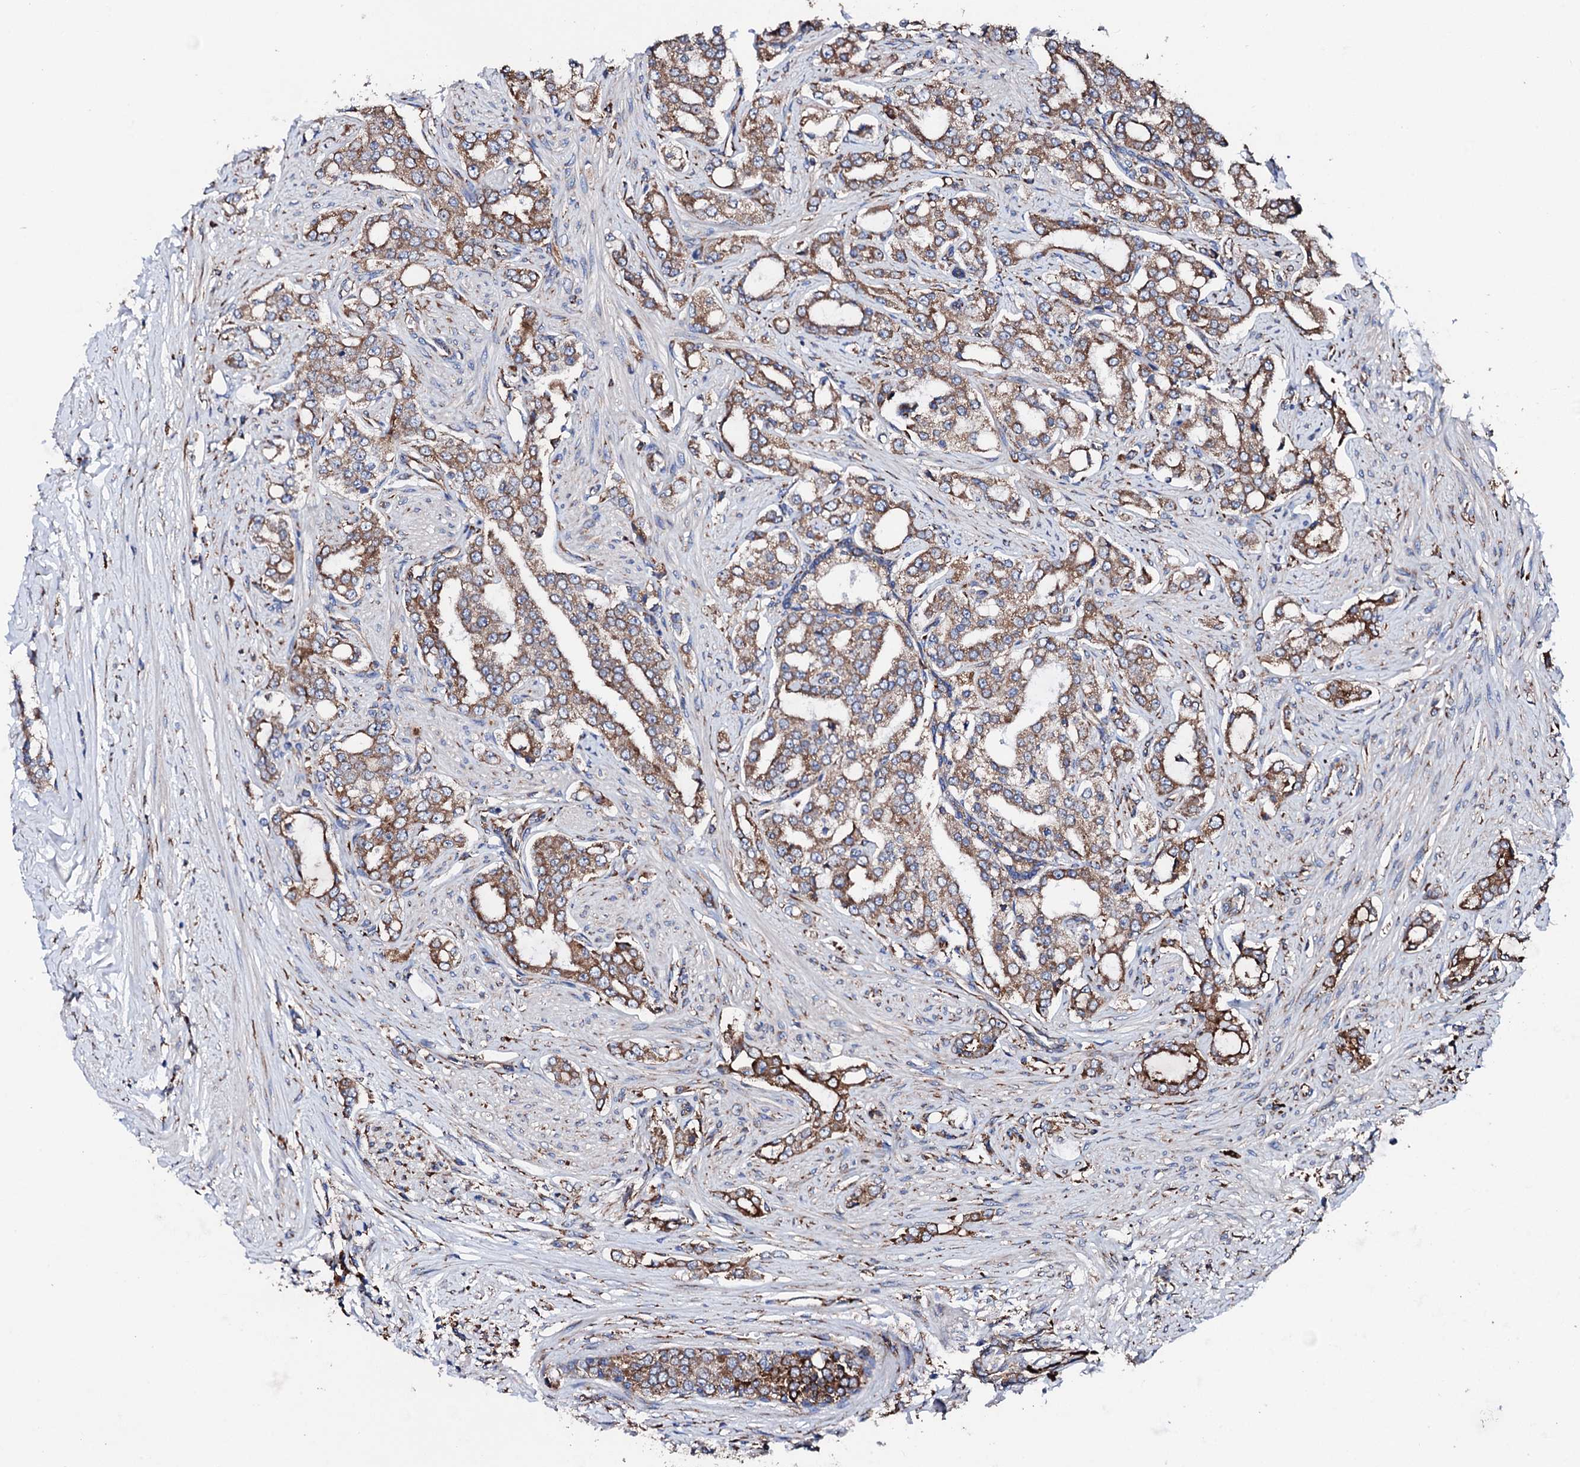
{"staining": {"intensity": "moderate", "quantity": "25%-75%", "location": "cytoplasmic/membranous"}, "tissue": "prostate cancer", "cell_type": "Tumor cells", "image_type": "cancer", "snomed": [{"axis": "morphology", "description": "Adenocarcinoma, High grade"}, {"axis": "topography", "description": "Prostate"}], "caption": "The histopathology image displays immunohistochemical staining of high-grade adenocarcinoma (prostate). There is moderate cytoplasmic/membranous positivity is seen in about 25%-75% of tumor cells.", "gene": "AMDHD1", "patient": {"sex": "male", "age": 64}}